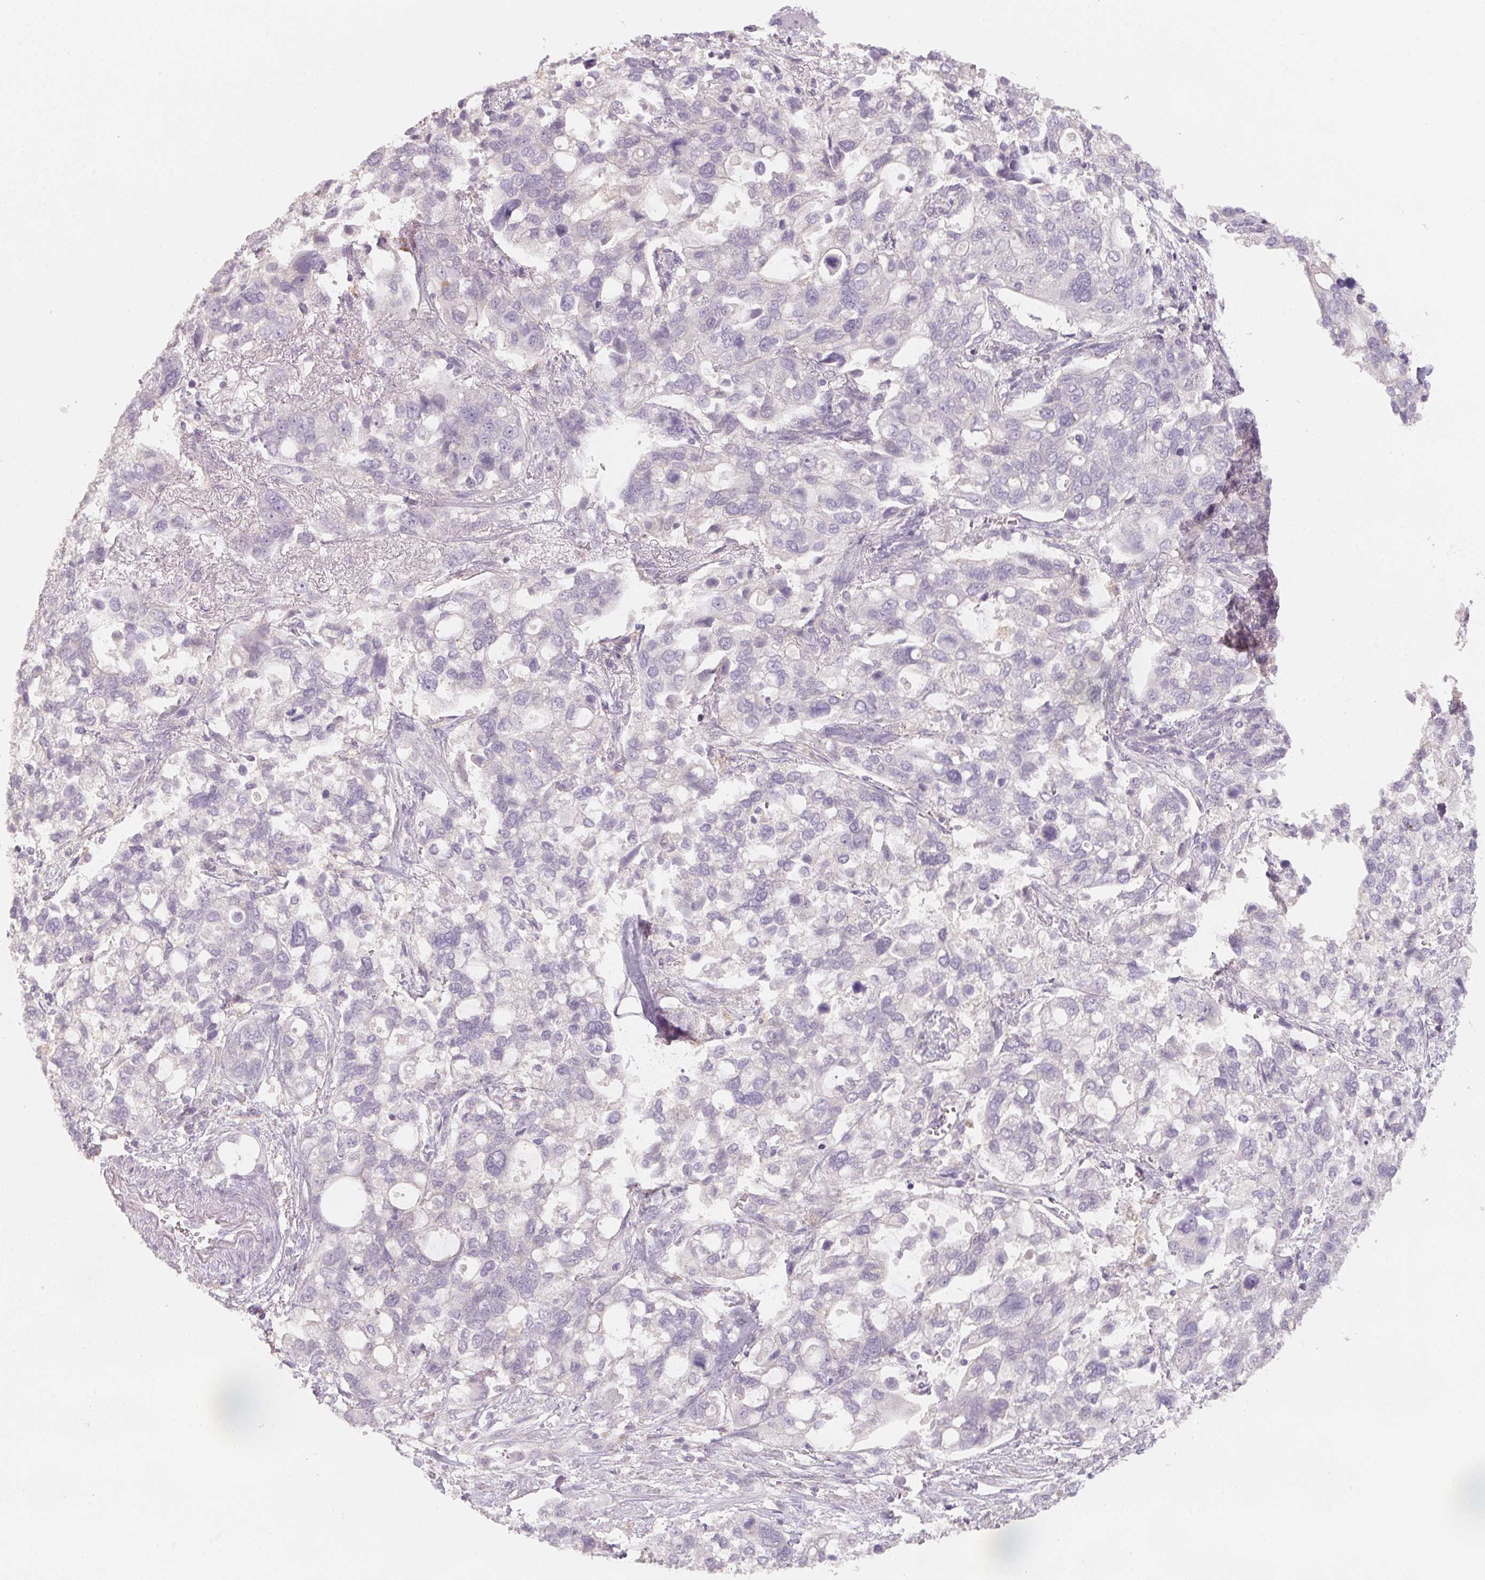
{"staining": {"intensity": "negative", "quantity": "none", "location": "none"}, "tissue": "stomach cancer", "cell_type": "Tumor cells", "image_type": "cancer", "snomed": [{"axis": "morphology", "description": "Adenocarcinoma, NOS"}, {"axis": "topography", "description": "Stomach, upper"}], "caption": "Immunohistochemistry of human stomach adenocarcinoma reveals no expression in tumor cells.", "gene": "TREH", "patient": {"sex": "female", "age": 81}}